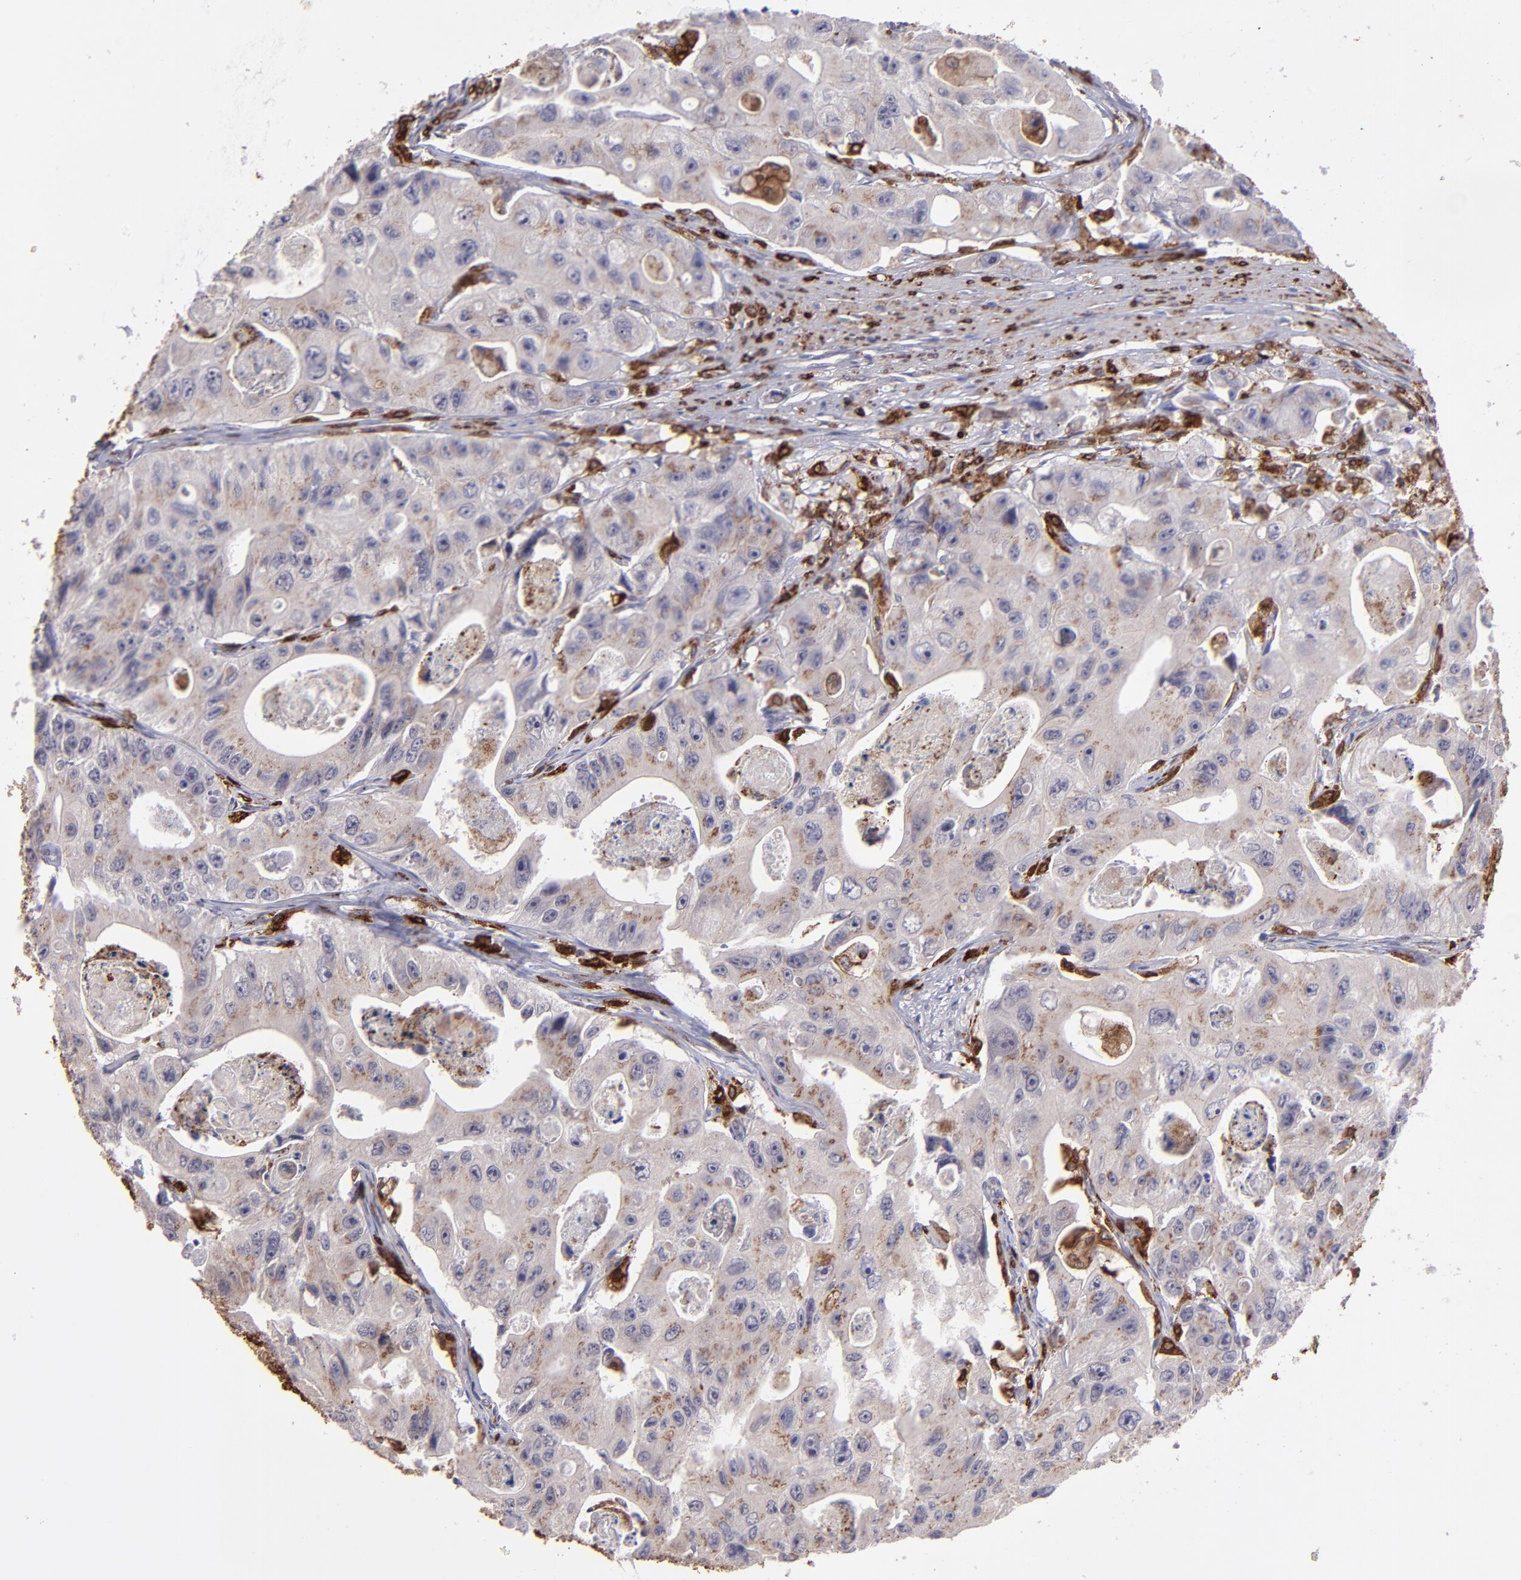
{"staining": {"intensity": "weak", "quantity": ">75%", "location": "cytoplasmic/membranous"}, "tissue": "colorectal cancer", "cell_type": "Tumor cells", "image_type": "cancer", "snomed": [{"axis": "morphology", "description": "Adenocarcinoma, NOS"}, {"axis": "topography", "description": "Colon"}], "caption": "Colorectal adenocarcinoma stained with DAB immunohistochemistry (IHC) shows low levels of weak cytoplasmic/membranous expression in approximately >75% of tumor cells. (brown staining indicates protein expression, while blue staining denotes nuclei).", "gene": "PTGS1", "patient": {"sex": "female", "age": 46}}